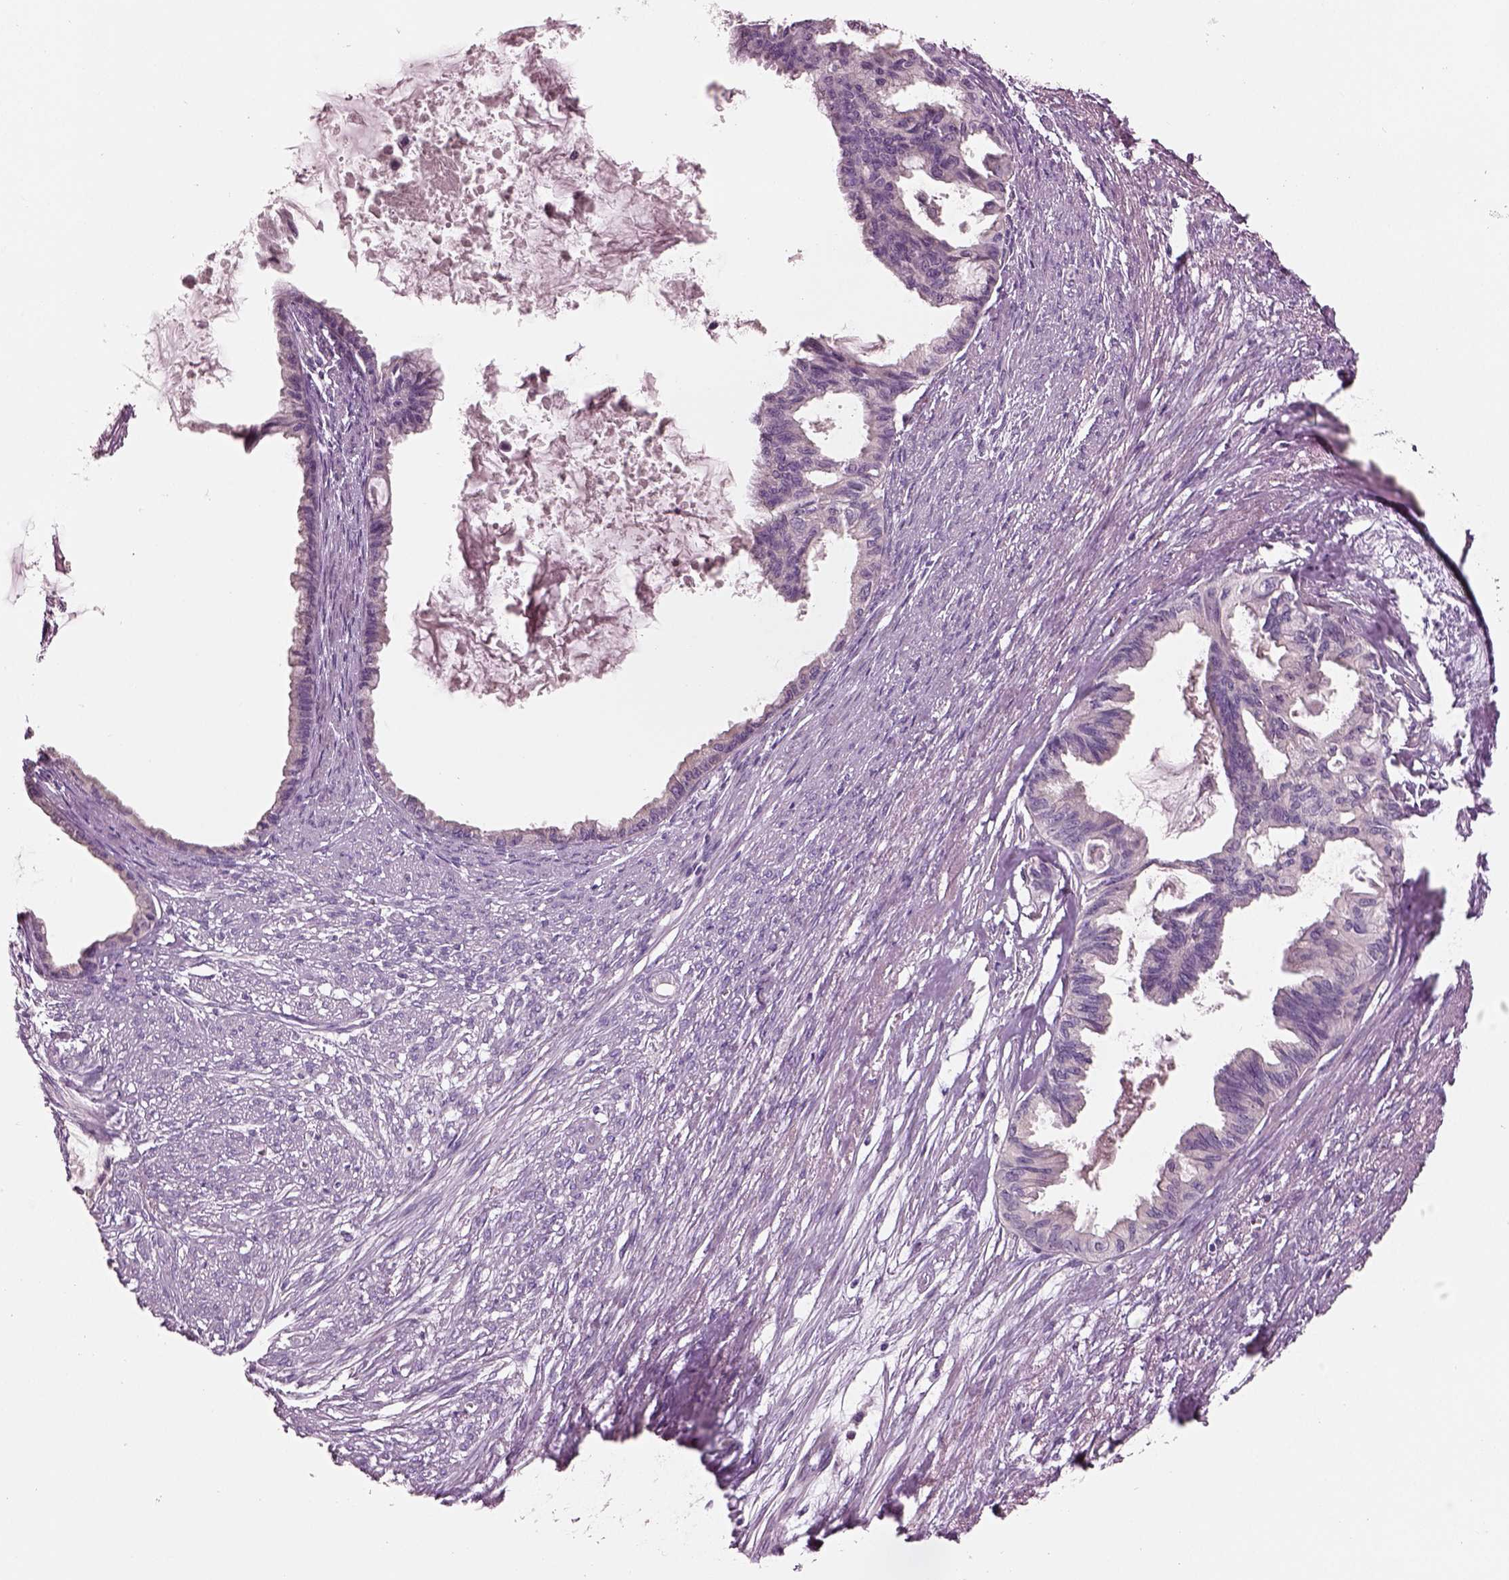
{"staining": {"intensity": "negative", "quantity": "none", "location": "none"}, "tissue": "endometrial cancer", "cell_type": "Tumor cells", "image_type": "cancer", "snomed": [{"axis": "morphology", "description": "Adenocarcinoma, NOS"}, {"axis": "topography", "description": "Endometrium"}], "caption": "Endometrial adenocarcinoma was stained to show a protein in brown. There is no significant staining in tumor cells.", "gene": "ELSPBP1", "patient": {"sex": "female", "age": 86}}